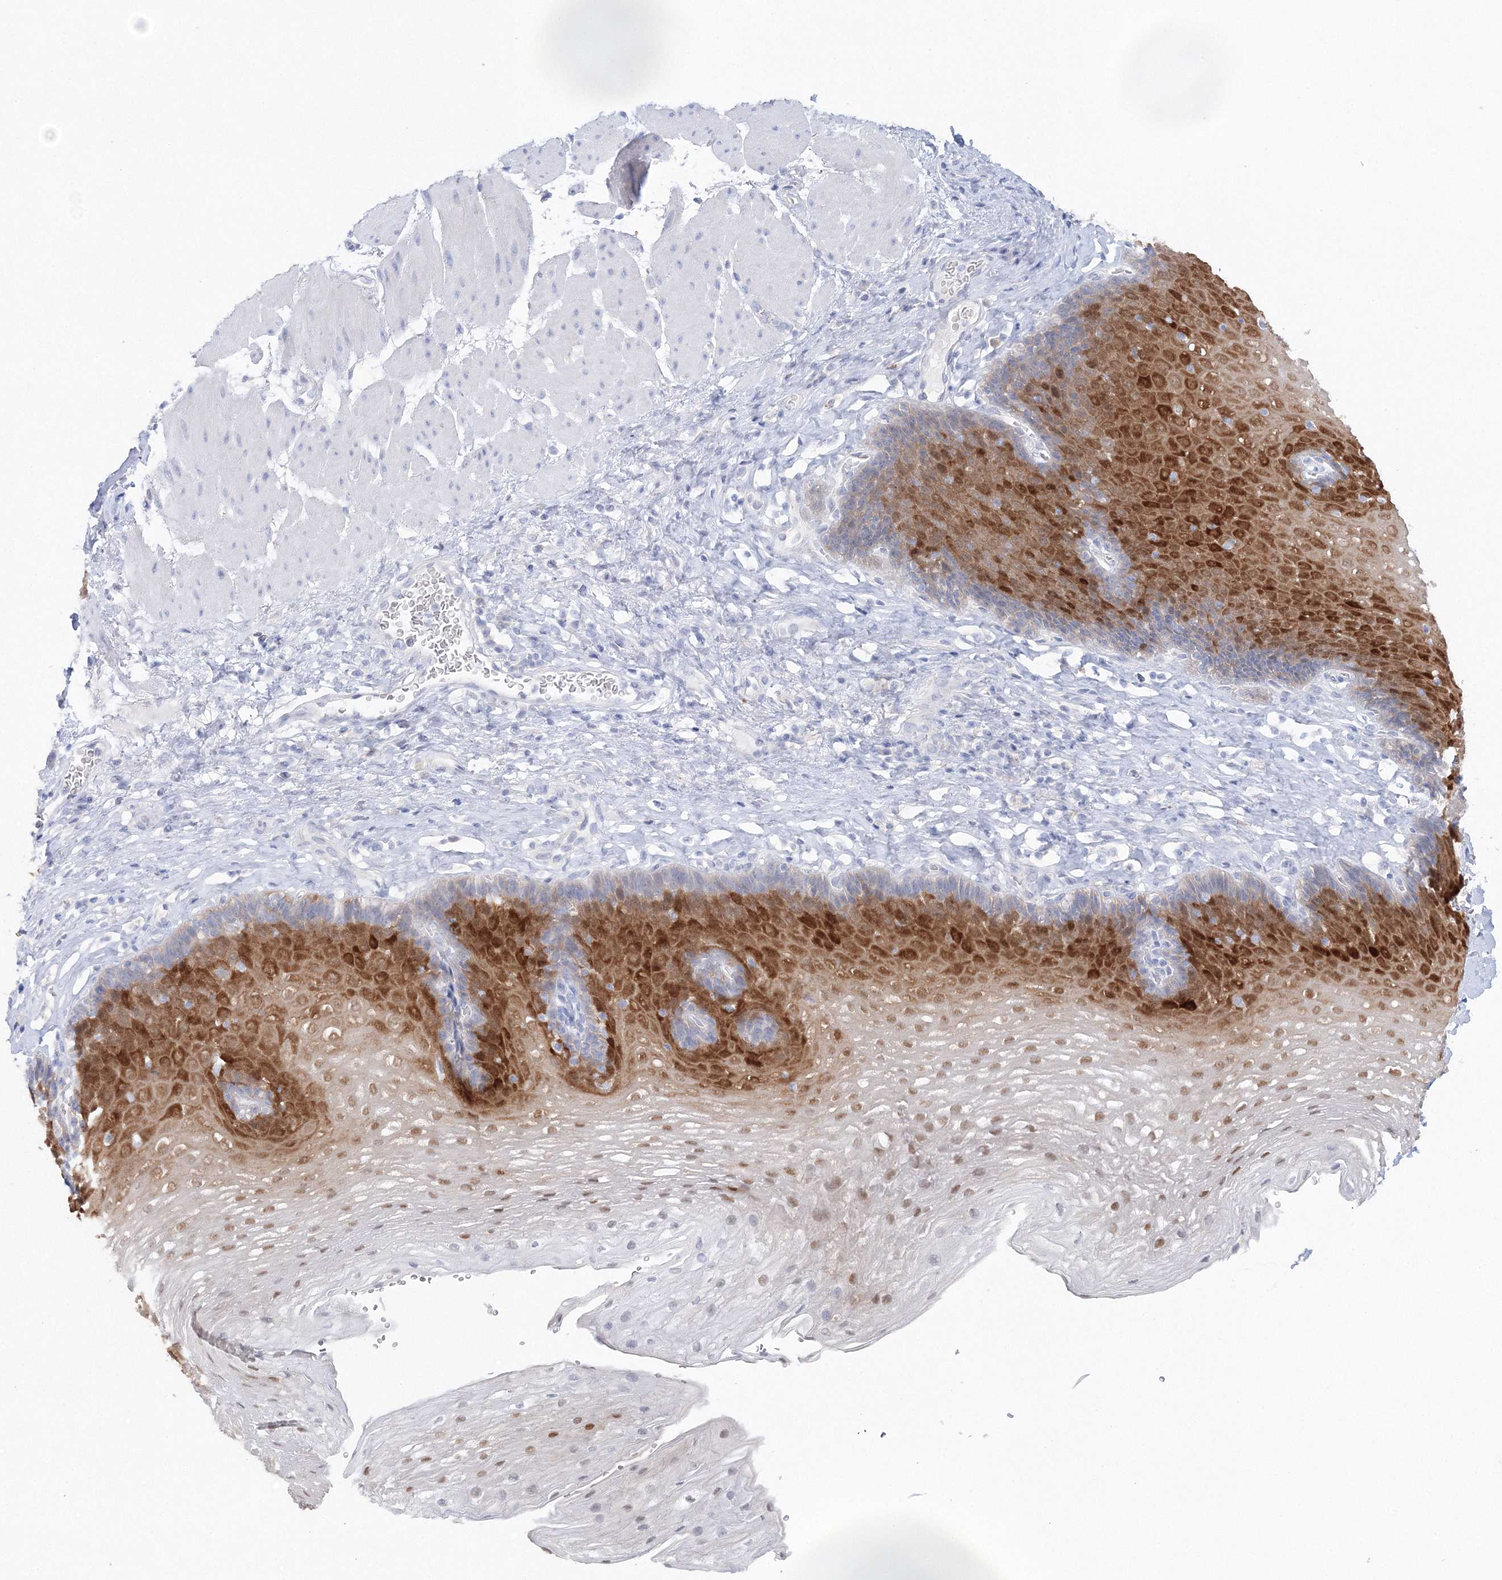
{"staining": {"intensity": "strong", "quantity": "25%-75%", "location": "cytoplasmic/membranous,nuclear"}, "tissue": "esophagus", "cell_type": "Squamous epithelial cells", "image_type": "normal", "snomed": [{"axis": "morphology", "description": "Normal tissue, NOS"}, {"axis": "topography", "description": "Esophagus"}], "caption": "Approximately 25%-75% of squamous epithelial cells in normal esophagus reveal strong cytoplasmic/membranous,nuclear protein expression as visualized by brown immunohistochemical staining.", "gene": "HMGCS1", "patient": {"sex": "female", "age": 66}}